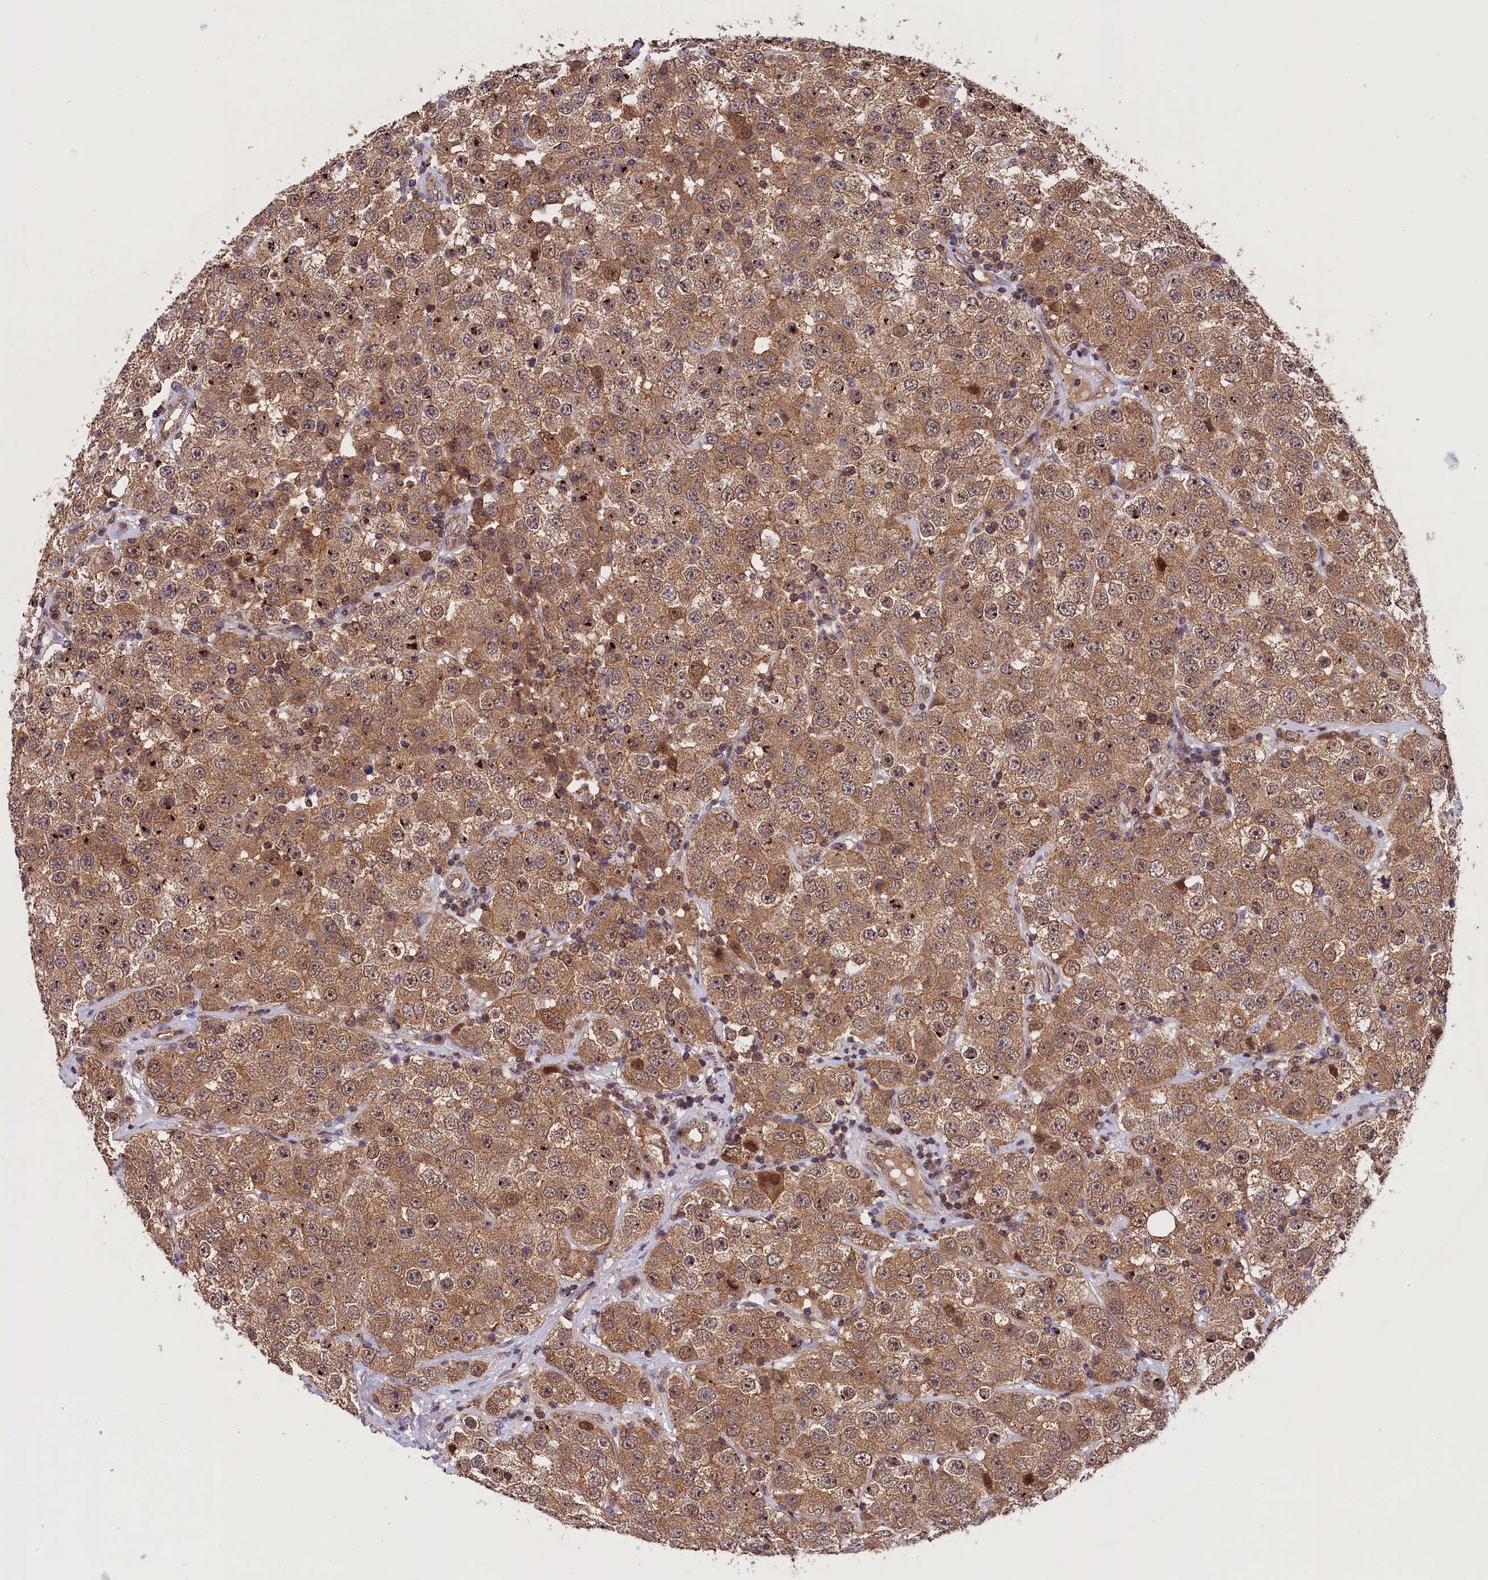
{"staining": {"intensity": "moderate", "quantity": ">75%", "location": "cytoplasmic/membranous"}, "tissue": "testis cancer", "cell_type": "Tumor cells", "image_type": "cancer", "snomed": [{"axis": "morphology", "description": "Seminoma, NOS"}, {"axis": "topography", "description": "Testis"}], "caption": "A micrograph of testis cancer stained for a protein shows moderate cytoplasmic/membranous brown staining in tumor cells. Nuclei are stained in blue.", "gene": "IST1", "patient": {"sex": "male", "age": 28}}